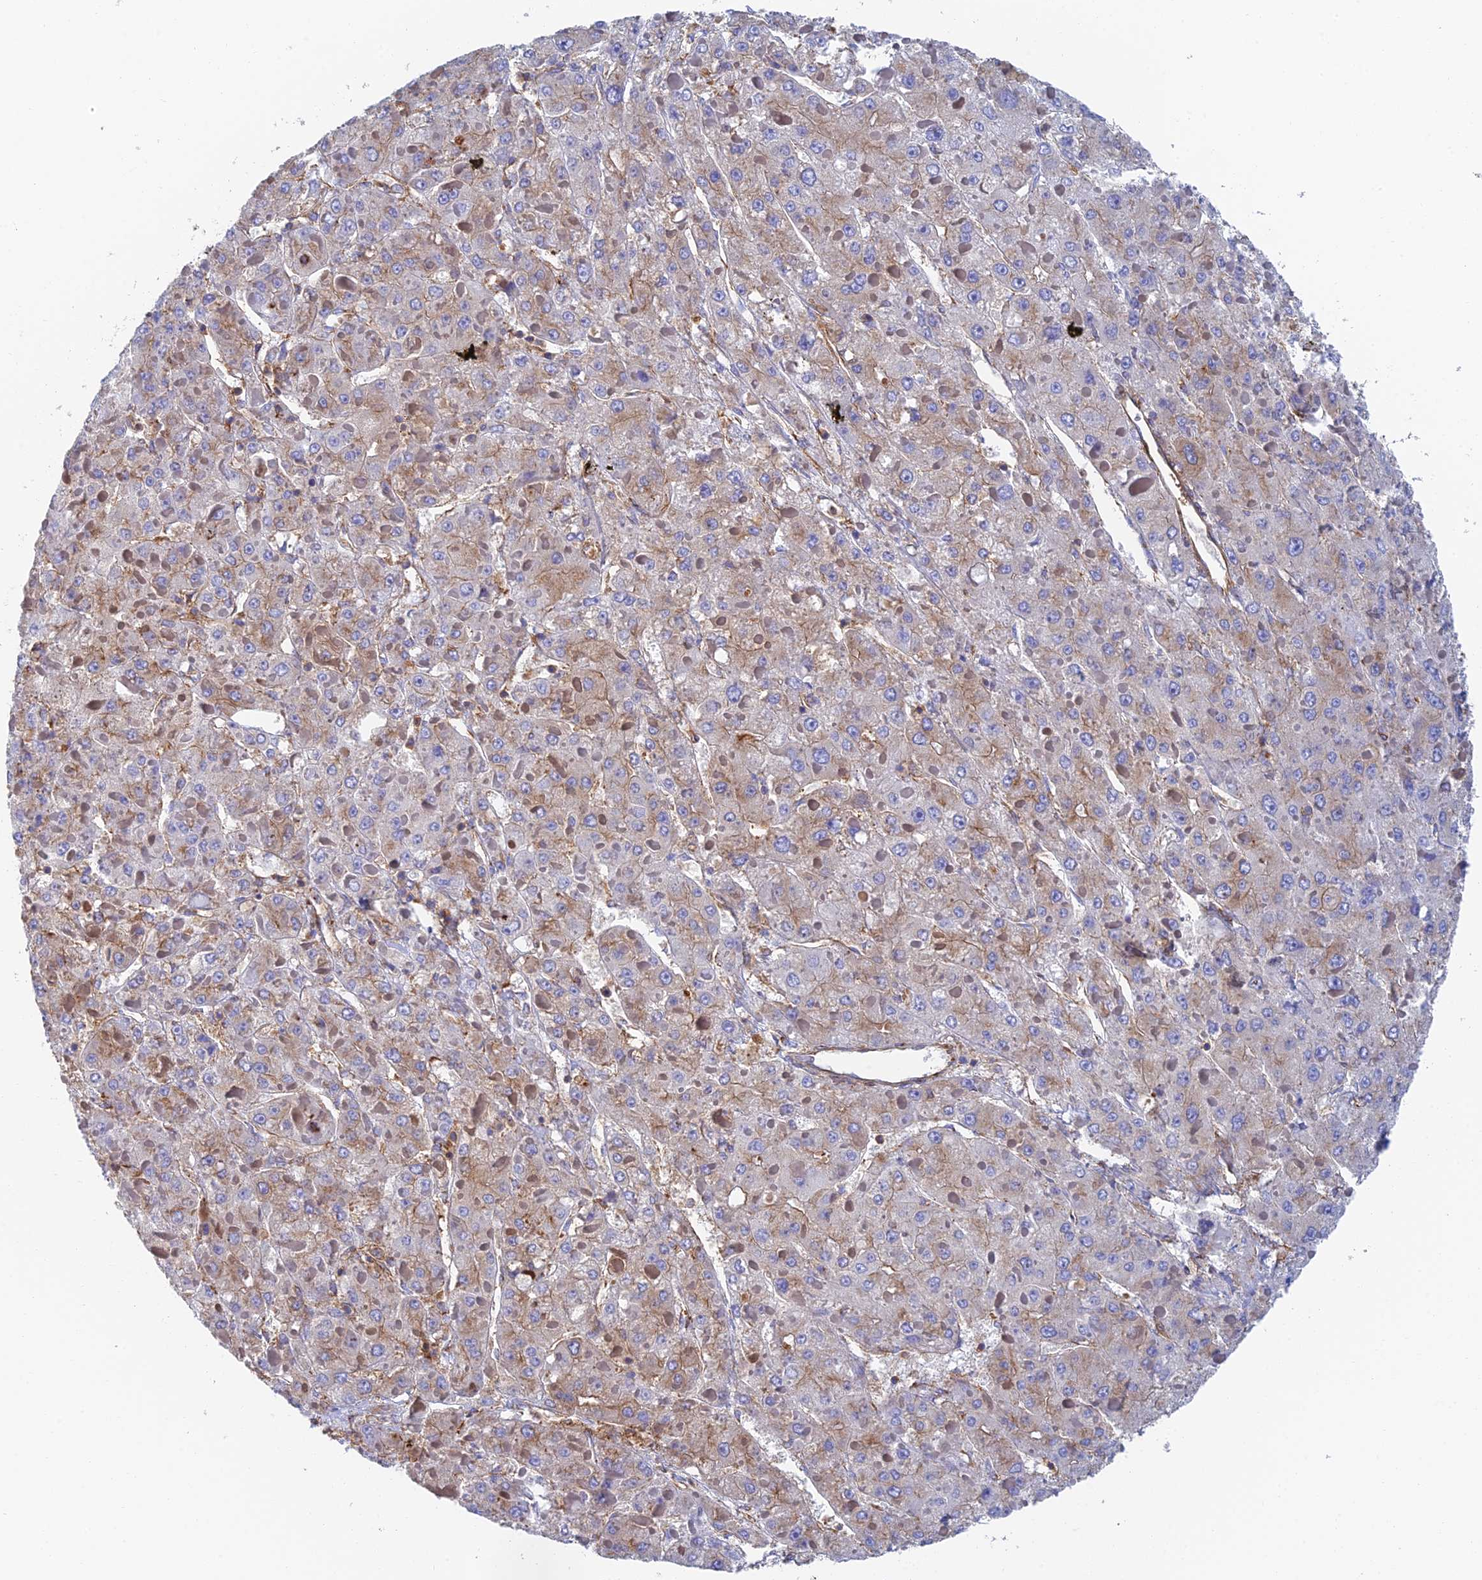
{"staining": {"intensity": "weak", "quantity": "<25%", "location": "cytoplasmic/membranous"}, "tissue": "liver cancer", "cell_type": "Tumor cells", "image_type": "cancer", "snomed": [{"axis": "morphology", "description": "Carcinoma, Hepatocellular, NOS"}, {"axis": "topography", "description": "Liver"}], "caption": "Immunohistochemistry (IHC) histopathology image of neoplastic tissue: liver cancer (hepatocellular carcinoma) stained with DAB (3,3'-diaminobenzidine) reveals no significant protein positivity in tumor cells. (Stains: DAB (3,3'-diaminobenzidine) immunohistochemistry (IHC) with hematoxylin counter stain, Microscopy: brightfield microscopy at high magnification).", "gene": "DCTN2", "patient": {"sex": "female", "age": 73}}